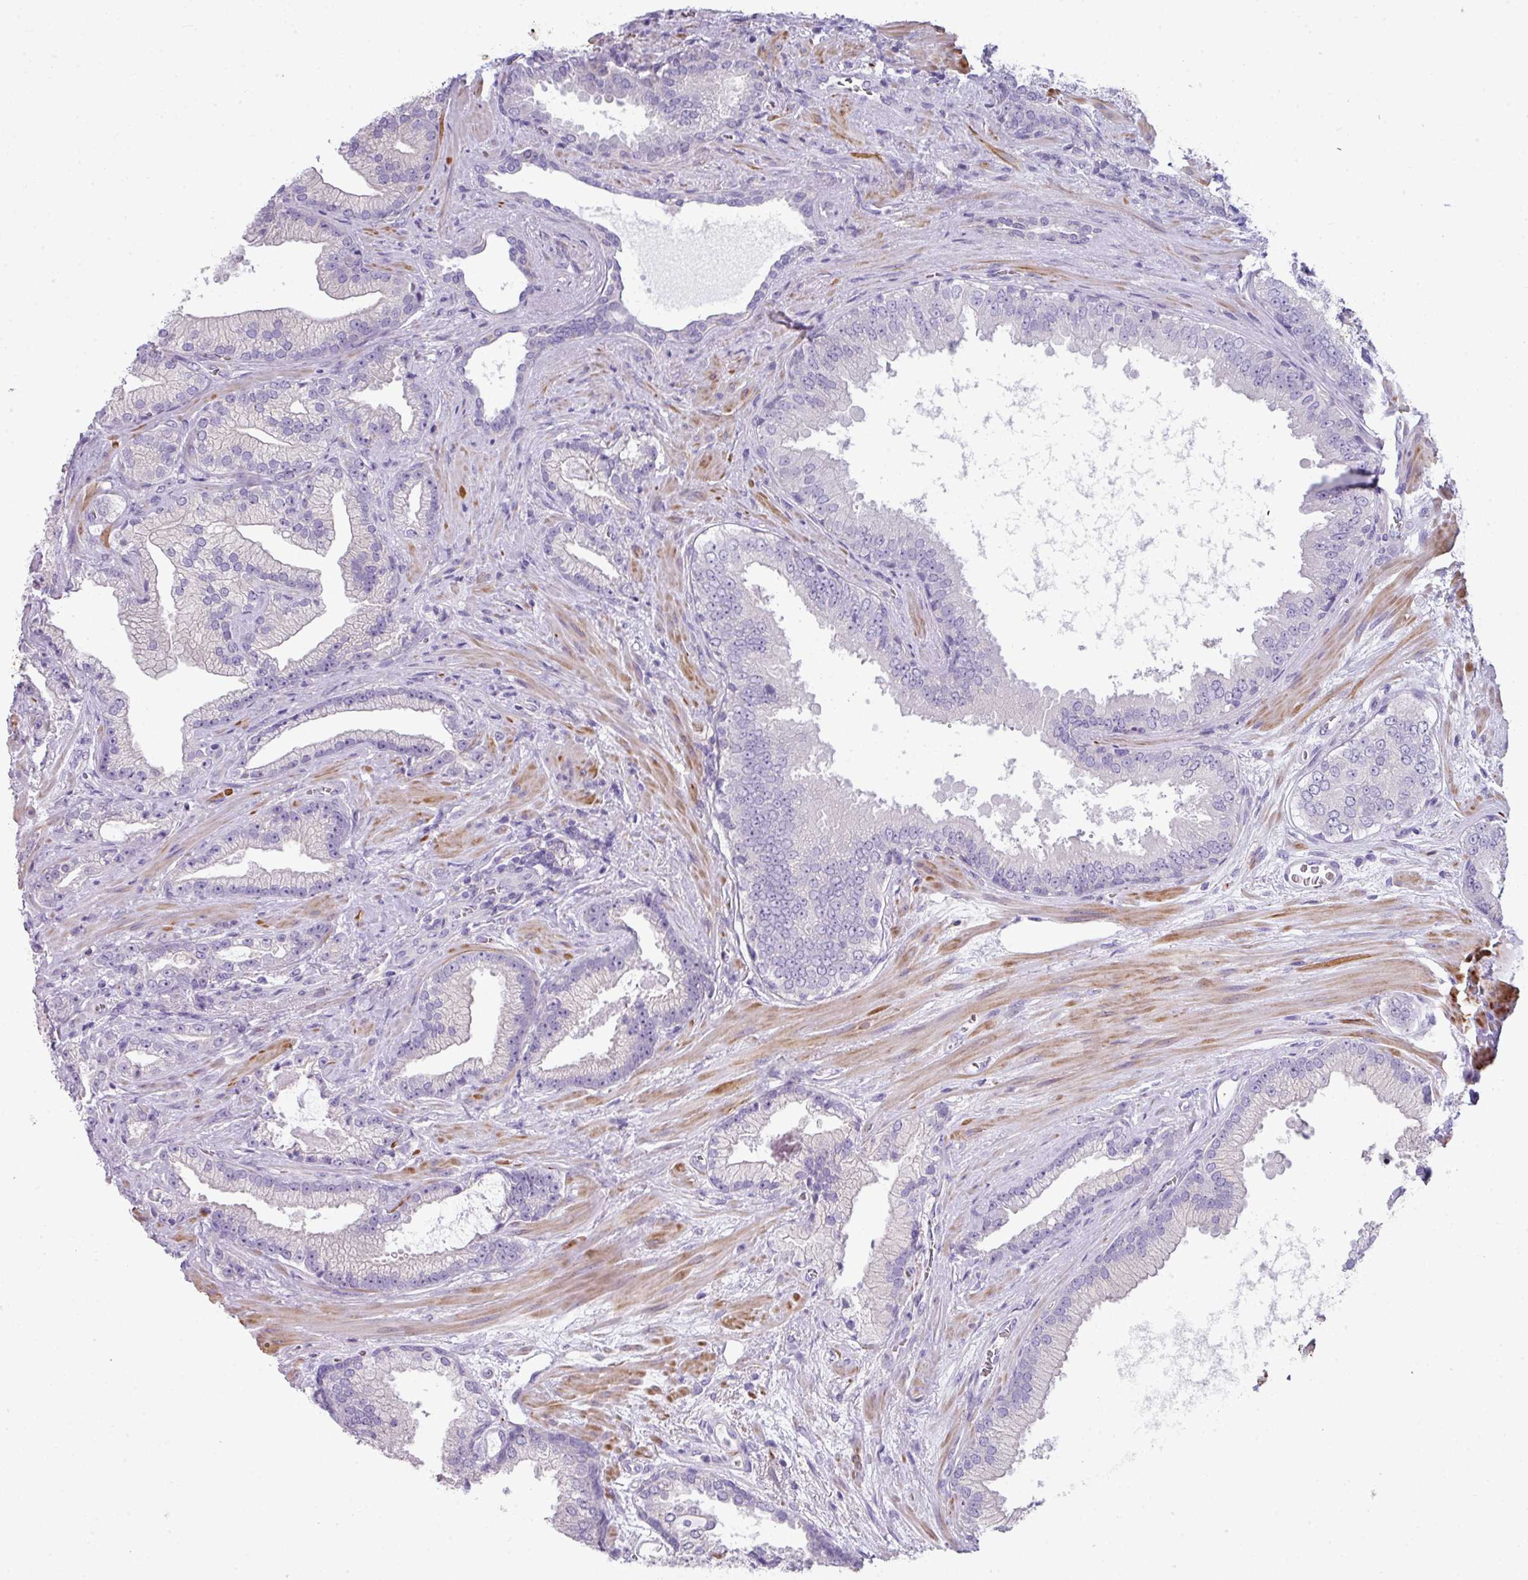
{"staining": {"intensity": "negative", "quantity": "none", "location": "none"}, "tissue": "prostate cancer", "cell_type": "Tumor cells", "image_type": "cancer", "snomed": [{"axis": "morphology", "description": "Adenocarcinoma, High grade"}, {"axis": "topography", "description": "Prostate"}], "caption": "Photomicrograph shows no protein expression in tumor cells of prostate adenocarcinoma (high-grade) tissue.", "gene": "ABCC5", "patient": {"sex": "male", "age": 68}}